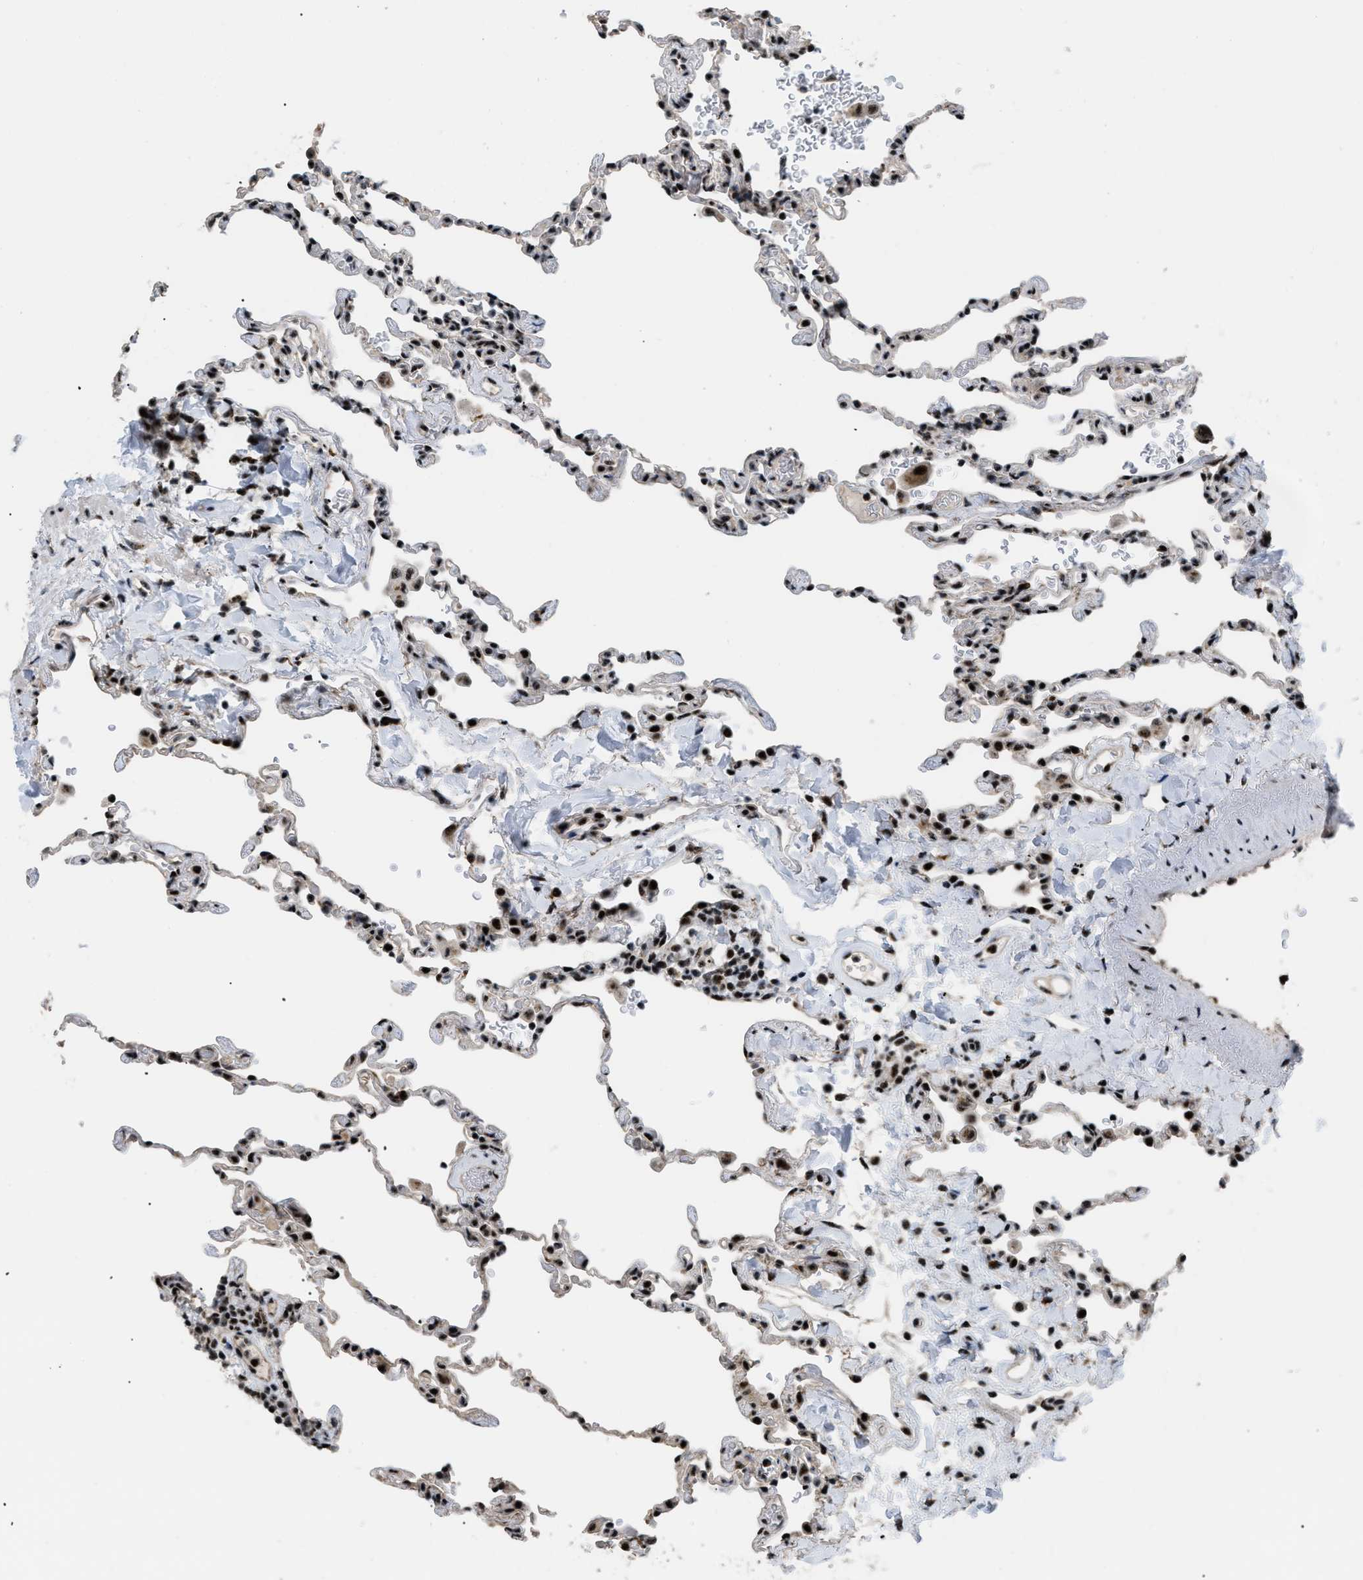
{"staining": {"intensity": "moderate", "quantity": "25%-75%", "location": "nuclear"}, "tissue": "lung", "cell_type": "Alveolar cells", "image_type": "normal", "snomed": [{"axis": "morphology", "description": "Normal tissue, NOS"}, {"axis": "topography", "description": "Lung"}], "caption": "This micrograph displays immunohistochemistry staining of normal human lung, with medium moderate nuclear expression in about 25%-75% of alveolar cells.", "gene": "CDR2", "patient": {"sex": "male", "age": 59}}